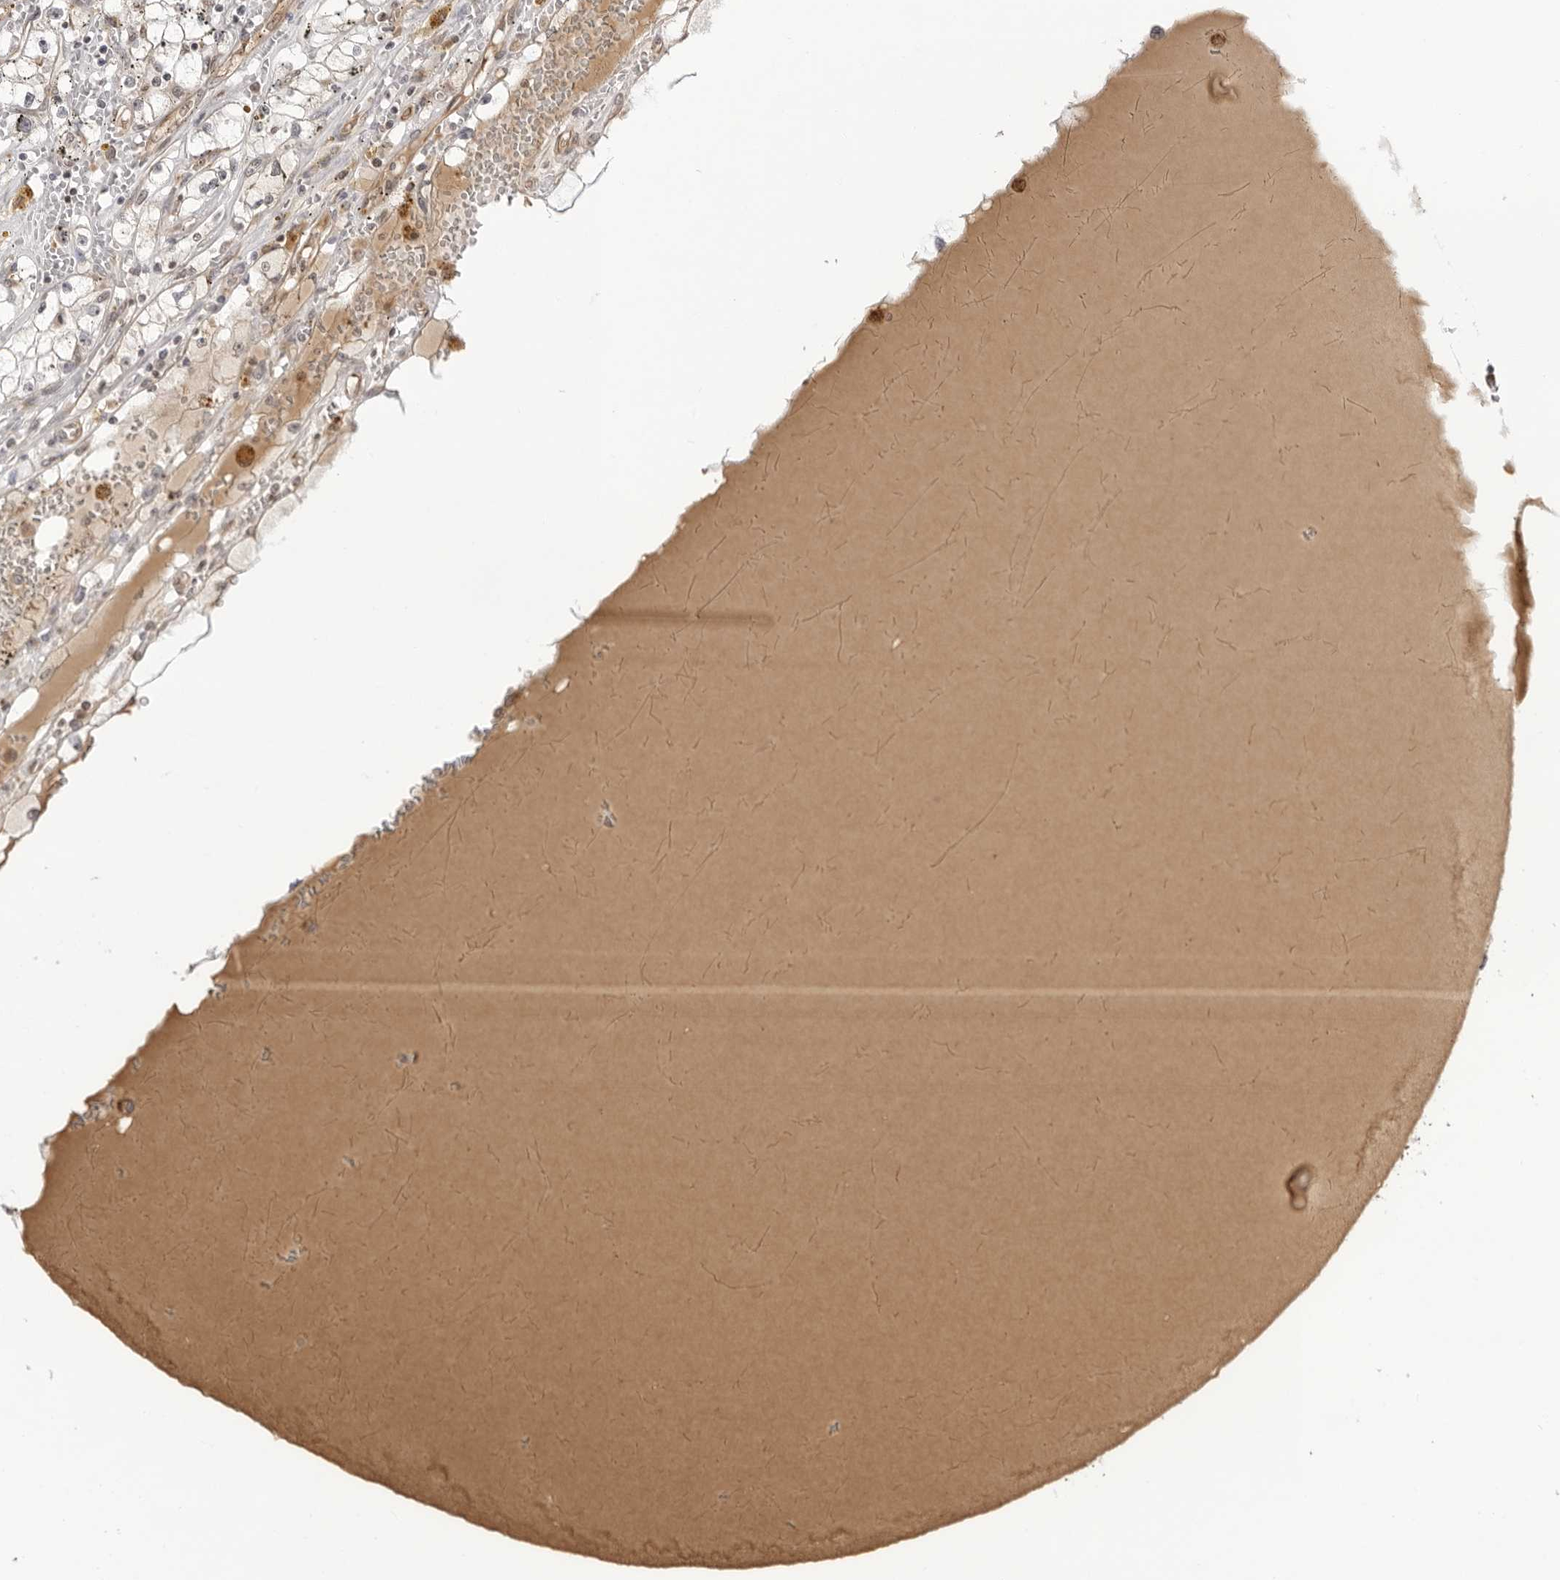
{"staining": {"intensity": "negative", "quantity": "none", "location": "none"}, "tissue": "renal cancer", "cell_type": "Tumor cells", "image_type": "cancer", "snomed": [{"axis": "morphology", "description": "Adenocarcinoma, NOS"}, {"axis": "topography", "description": "Kidney"}], "caption": "There is no significant positivity in tumor cells of adenocarcinoma (renal).", "gene": "DYNLT5", "patient": {"sex": "male", "age": 56}}